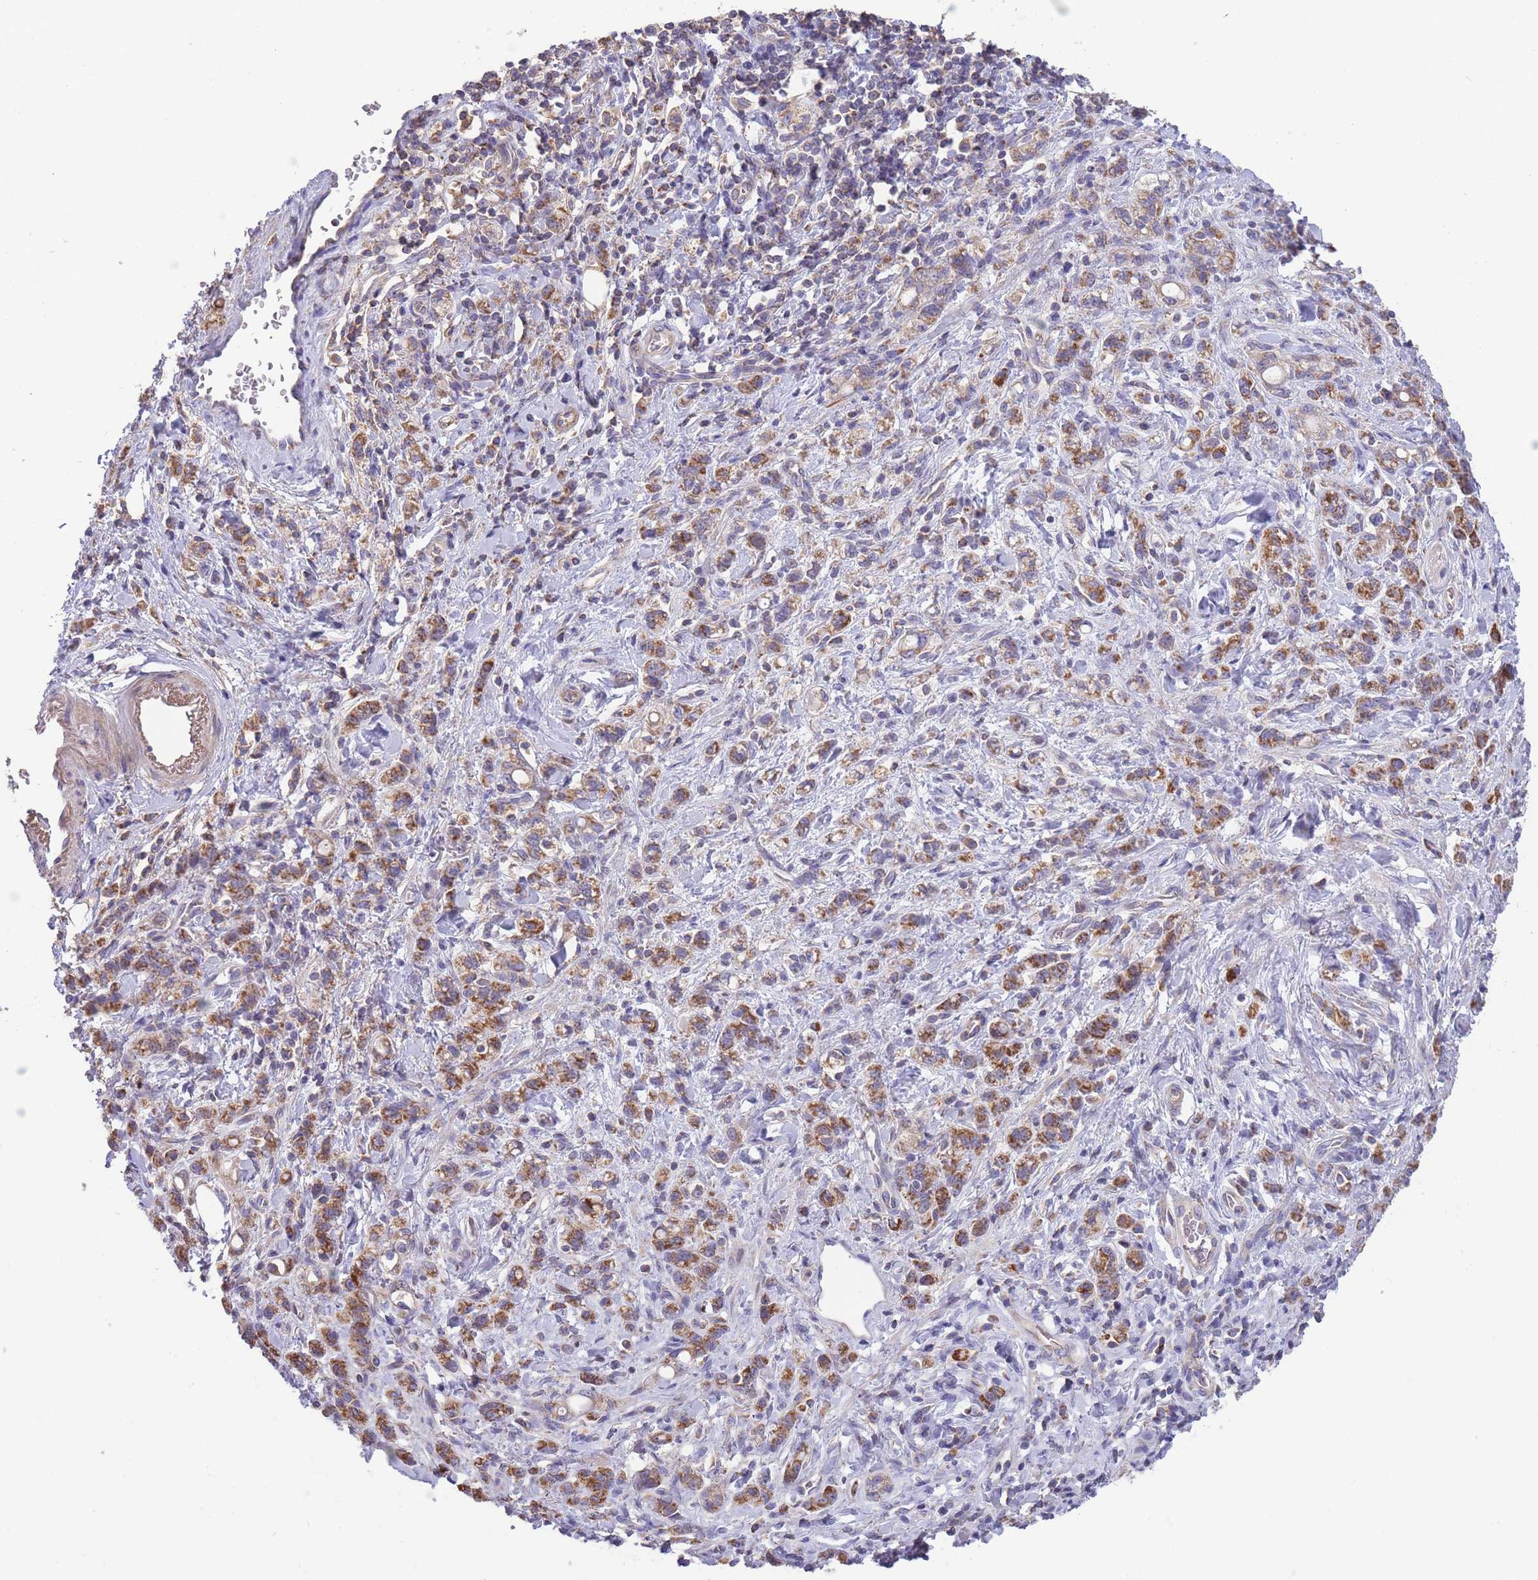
{"staining": {"intensity": "moderate", "quantity": ">75%", "location": "cytoplasmic/membranous"}, "tissue": "stomach cancer", "cell_type": "Tumor cells", "image_type": "cancer", "snomed": [{"axis": "morphology", "description": "Adenocarcinoma, NOS"}, {"axis": "topography", "description": "Stomach"}], "caption": "The immunohistochemical stain shows moderate cytoplasmic/membranous positivity in tumor cells of stomach cancer tissue. (DAB IHC with brightfield microscopy, high magnification).", "gene": "SLC25A42", "patient": {"sex": "male", "age": 77}}